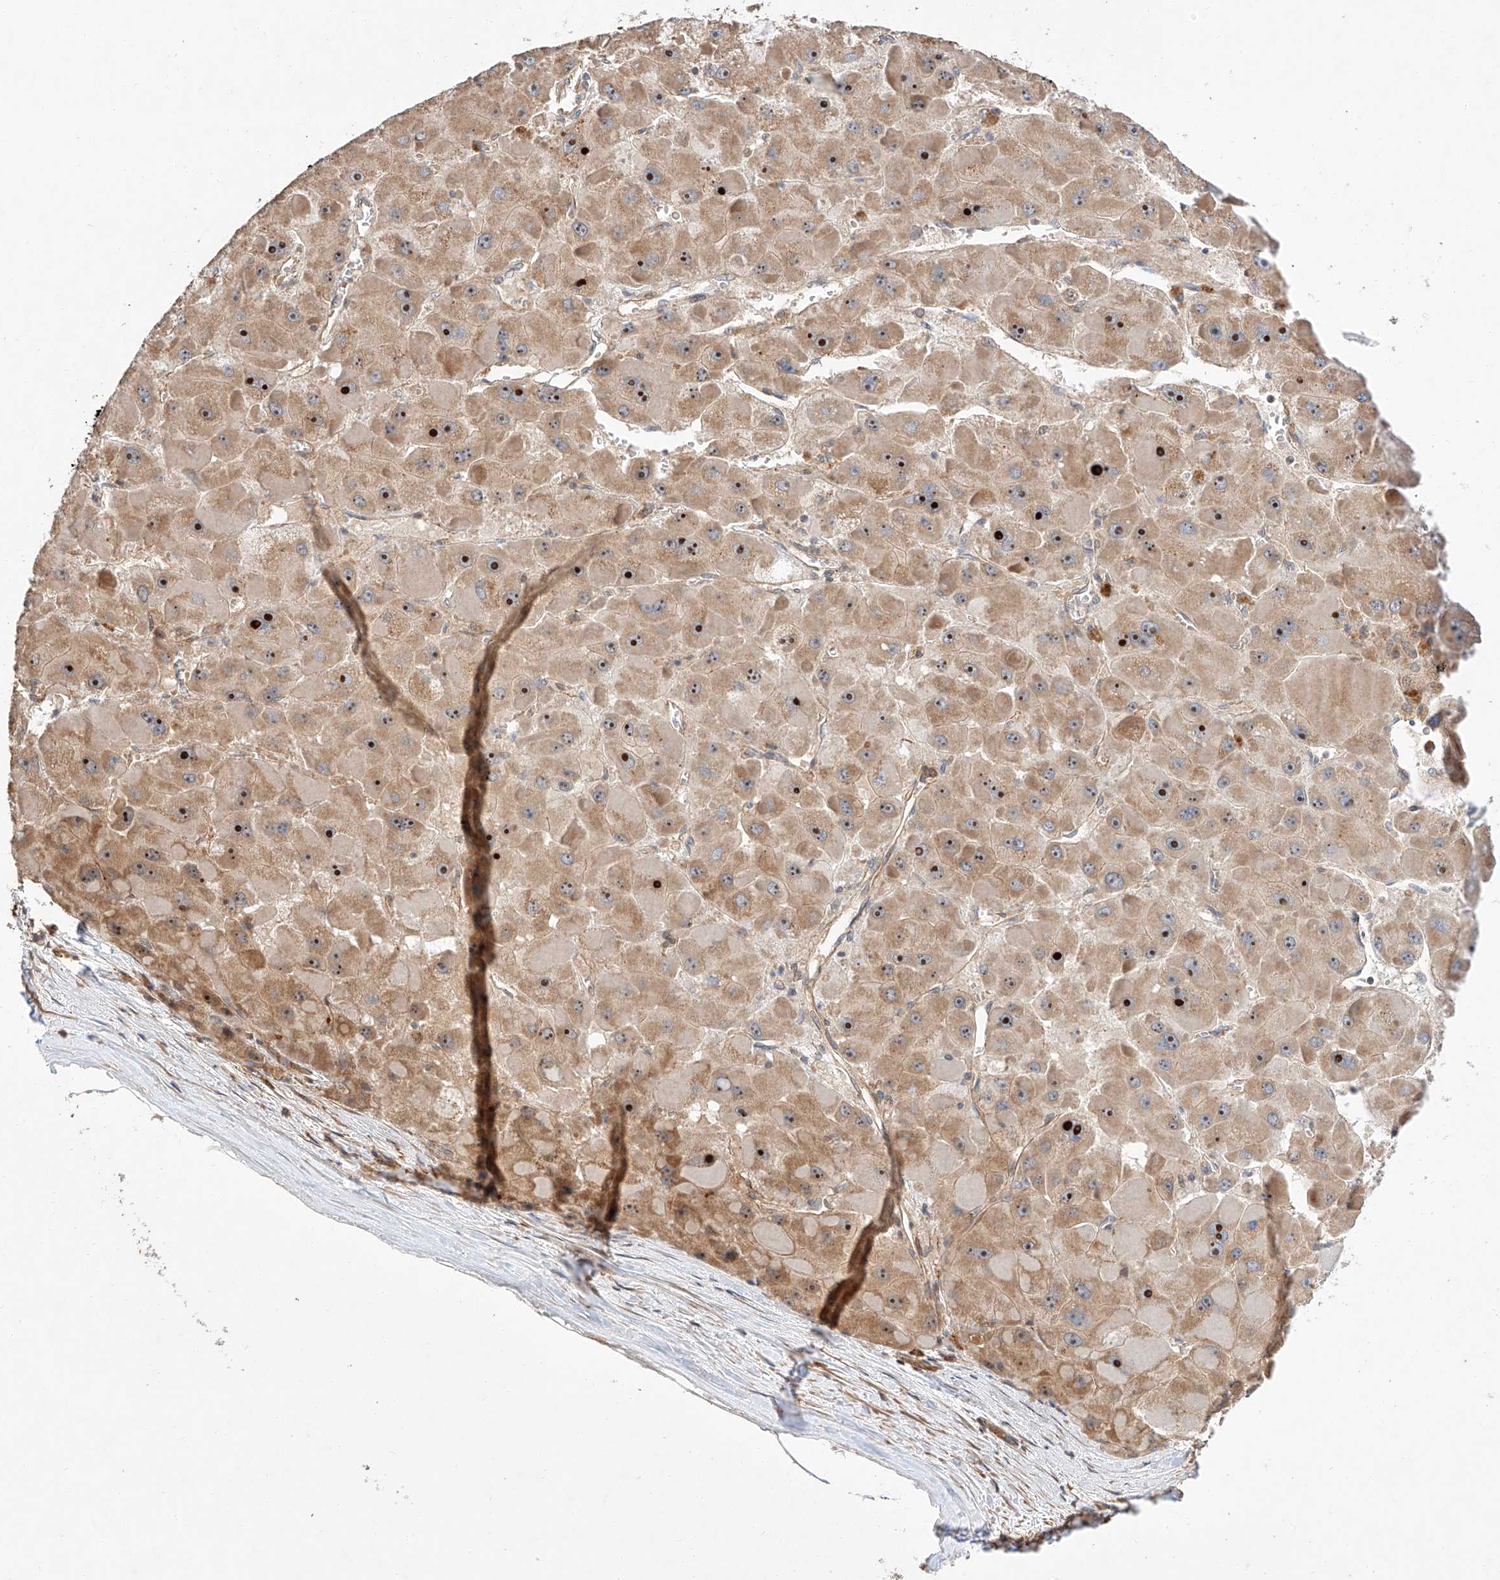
{"staining": {"intensity": "strong", "quantity": "25%-75%", "location": "cytoplasmic/membranous,nuclear"}, "tissue": "liver cancer", "cell_type": "Tumor cells", "image_type": "cancer", "snomed": [{"axis": "morphology", "description": "Carcinoma, Hepatocellular, NOS"}, {"axis": "topography", "description": "Liver"}], "caption": "DAB (3,3'-diaminobenzidine) immunohistochemical staining of human liver cancer displays strong cytoplasmic/membranous and nuclear protein expression in about 25%-75% of tumor cells.", "gene": "RAB23", "patient": {"sex": "female", "age": 73}}